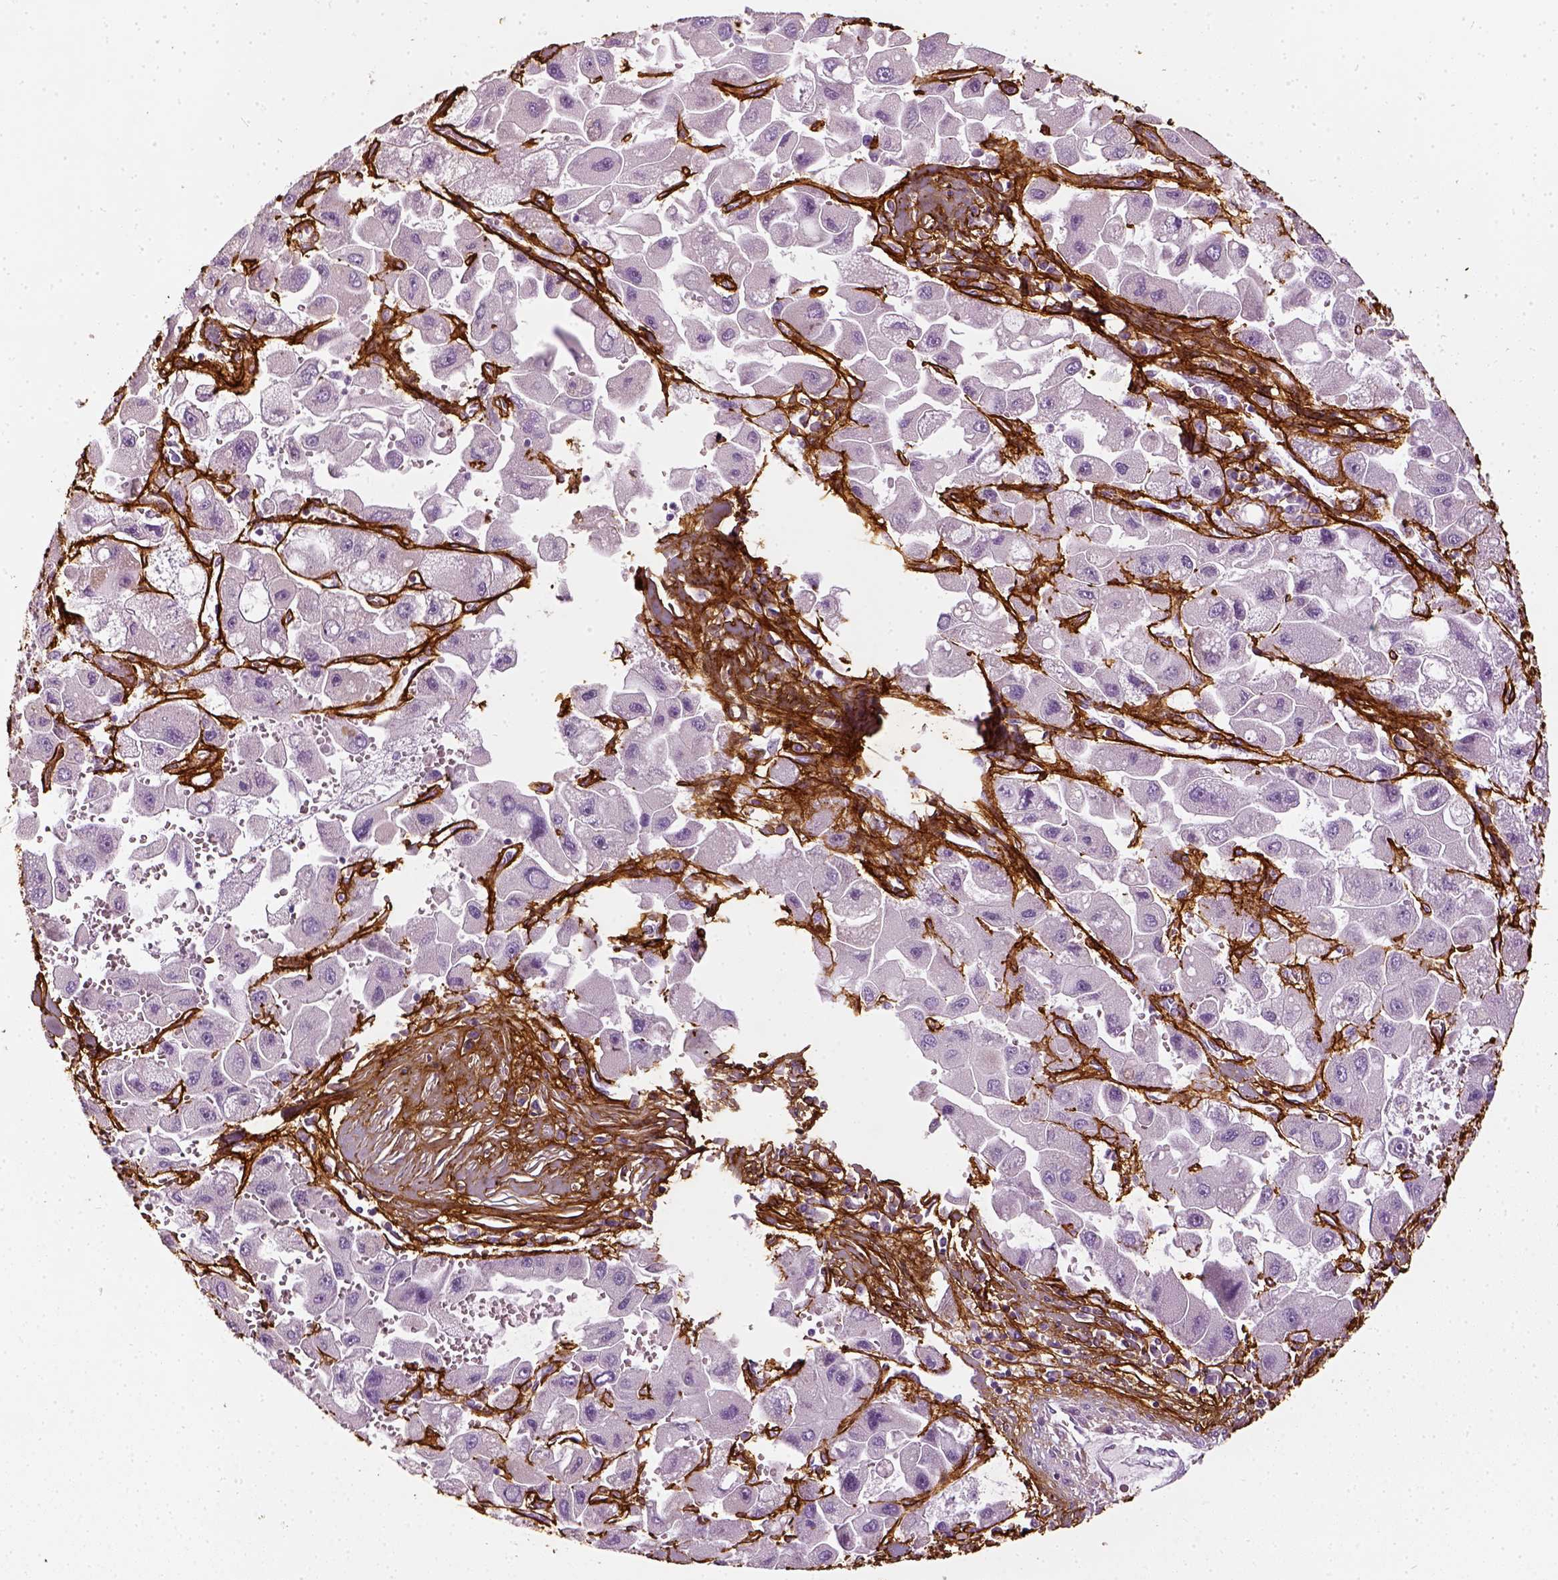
{"staining": {"intensity": "negative", "quantity": "none", "location": "none"}, "tissue": "liver cancer", "cell_type": "Tumor cells", "image_type": "cancer", "snomed": [{"axis": "morphology", "description": "Carcinoma, Hepatocellular, NOS"}, {"axis": "topography", "description": "Liver"}], "caption": "Histopathology image shows no significant protein positivity in tumor cells of liver cancer (hepatocellular carcinoma).", "gene": "COL6A2", "patient": {"sex": "male", "age": 24}}